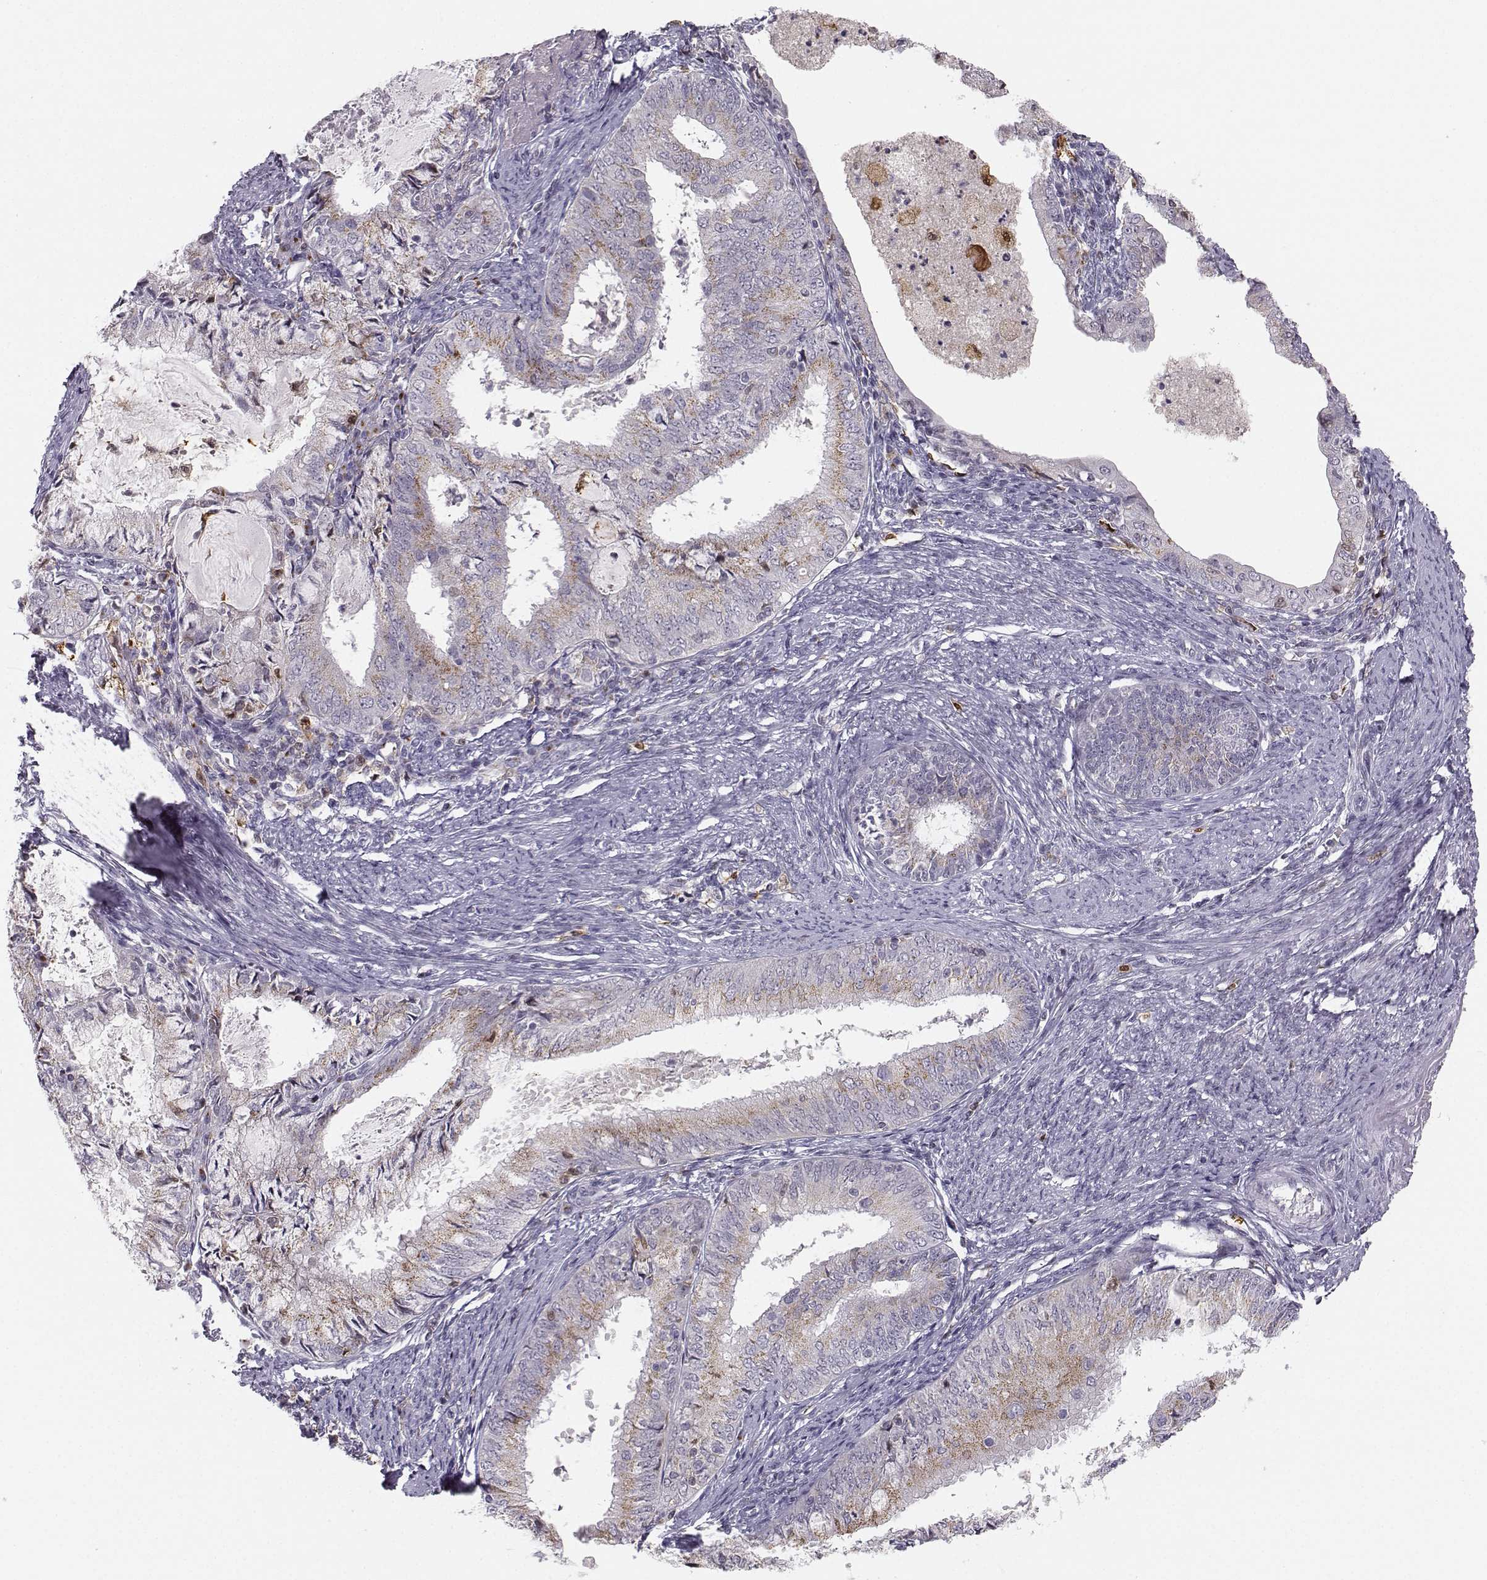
{"staining": {"intensity": "moderate", "quantity": "<25%", "location": "cytoplasmic/membranous"}, "tissue": "endometrial cancer", "cell_type": "Tumor cells", "image_type": "cancer", "snomed": [{"axis": "morphology", "description": "Adenocarcinoma, NOS"}, {"axis": "topography", "description": "Endometrium"}], "caption": "Protein analysis of endometrial cancer (adenocarcinoma) tissue exhibits moderate cytoplasmic/membranous staining in about <25% of tumor cells.", "gene": "HTR7", "patient": {"sex": "female", "age": 57}}